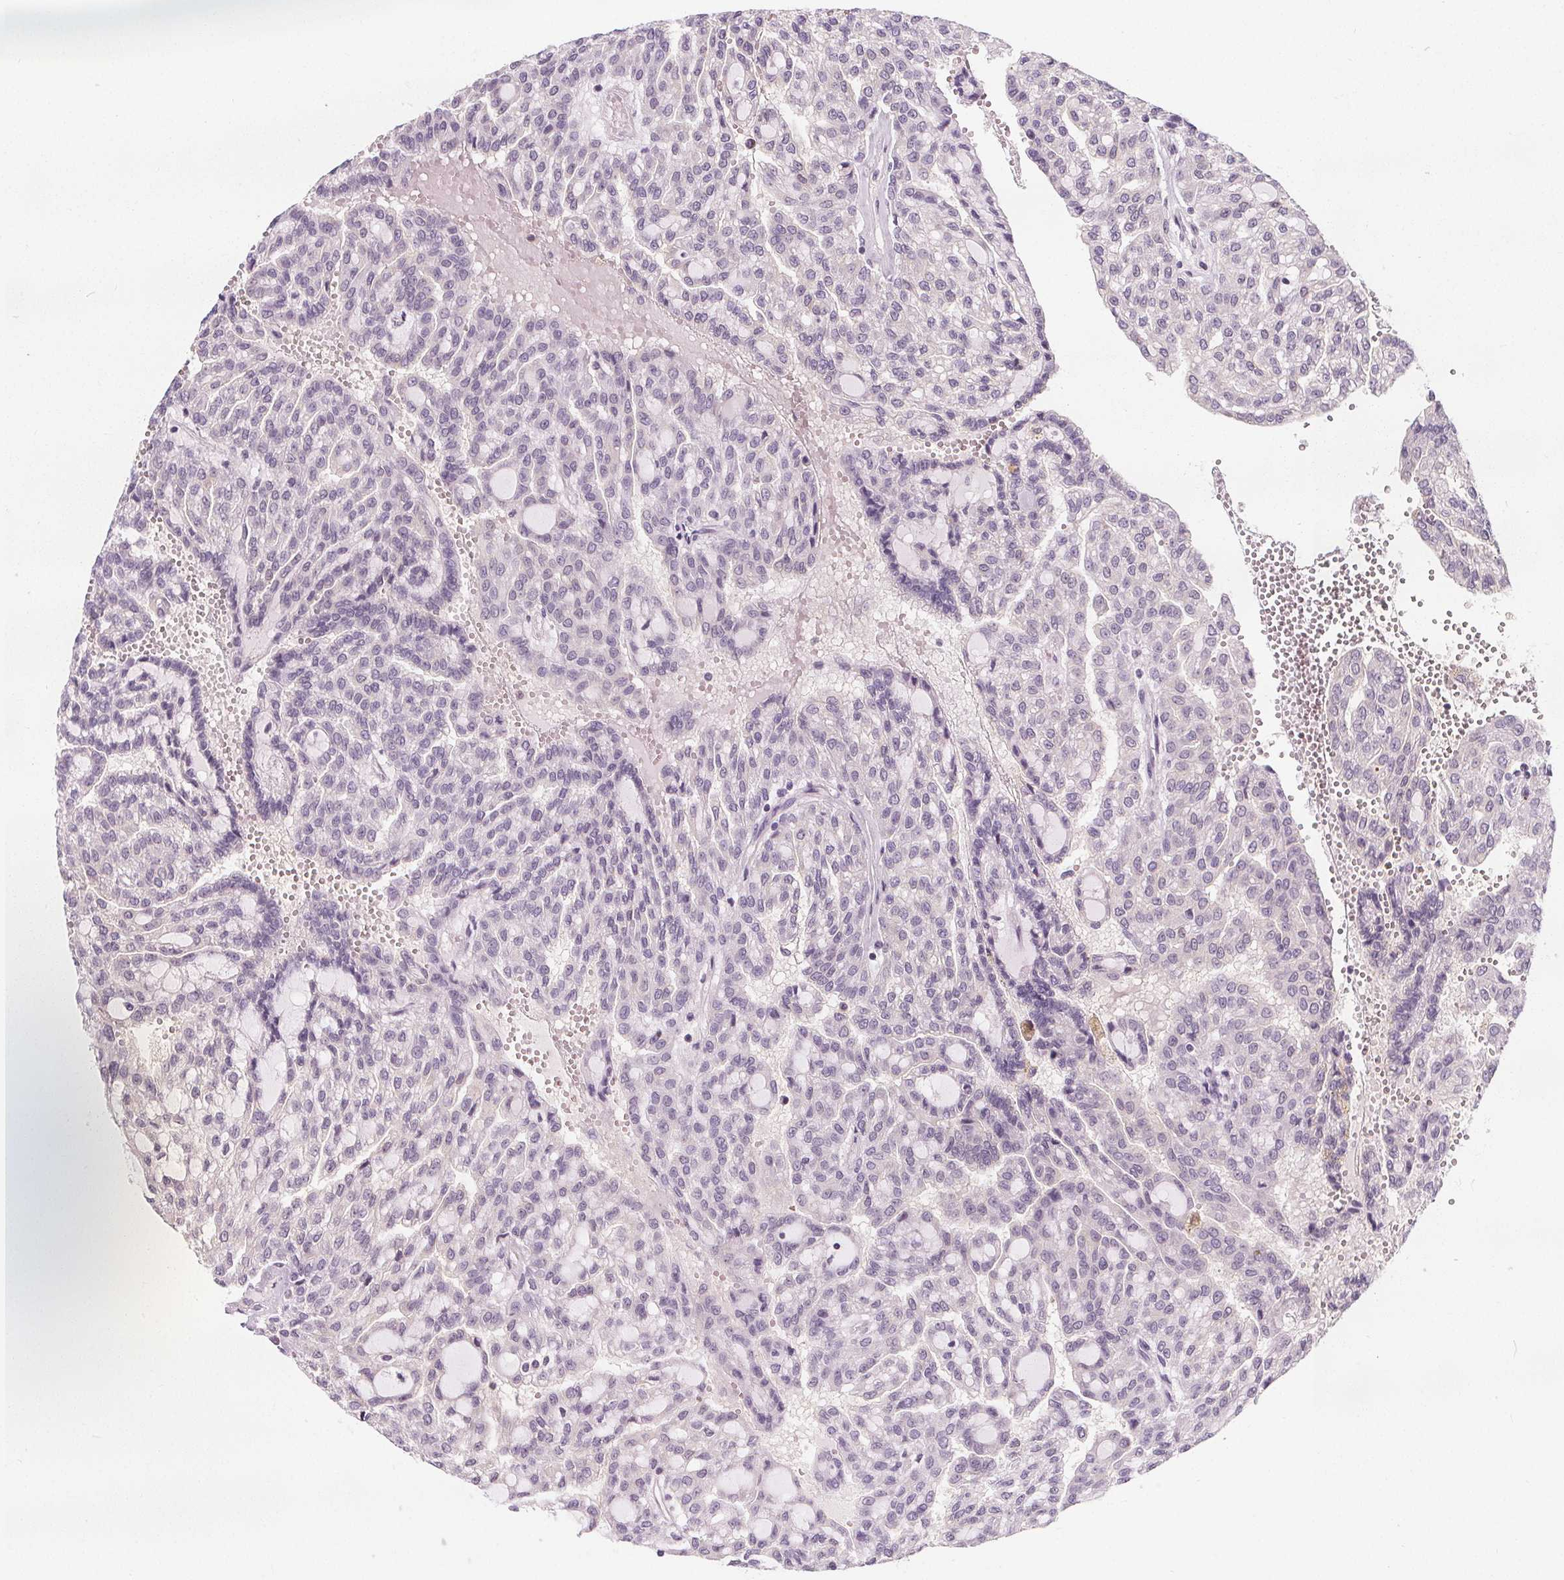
{"staining": {"intensity": "negative", "quantity": "none", "location": "none"}, "tissue": "renal cancer", "cell_type": "Tumor cells", "image_type": "cancer", "snomed": [{"axis": "morphology", "description": "Adenocarcinoma, NOS"}, {"axis": "topography", "description": "Kidney"}], "caption": "High power microscopy photomicrograph of an immunohistochemistry photomicrograph of adenocarcinoma (renal), revealing no significant expression in tumor cells. (Brightfield microscopy of DAB immunohistochemistry at high magnification).", "gene": "UGP2", "patient": {"sex": "male", "age": 63}}